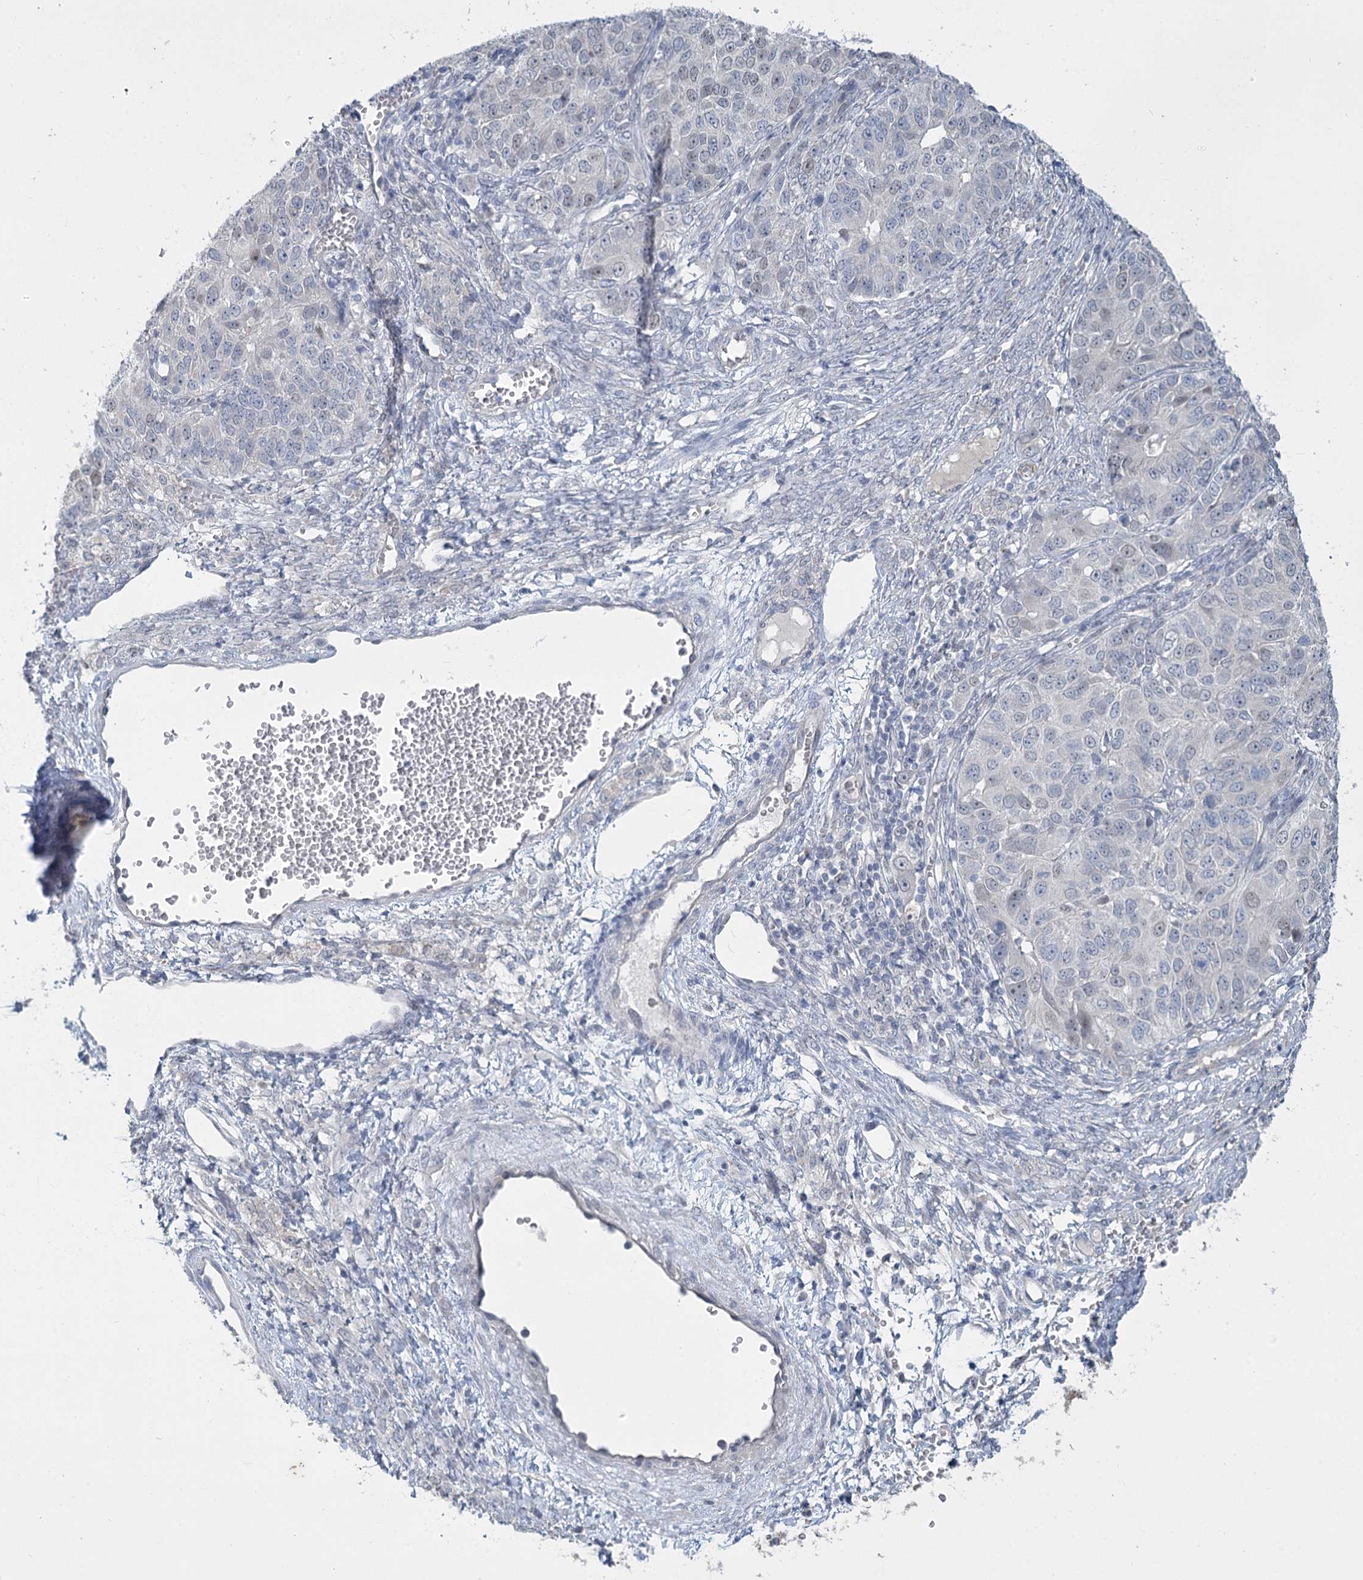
{"staining": {"intensity": "negative", "quantity": "none", "location": "none"}, "tissue": "ovarian cancer", "cell_type": "Tumor cells", "image_type": "cancer", "snomed": [{"axis": "morphology", "description": "Carcinoma, endometroid"}, {"axis": "topography", "description": "Ovary"}], "caption": "This image is of ovarian cancer (endometroid carcinoma) stained with IHC to label a protein in brown with the nuclei are counter-stained blue. There is no expression in tumor cells.", "gene": "ABITRAM", "patient": {"sex": "female", "age": 51}}